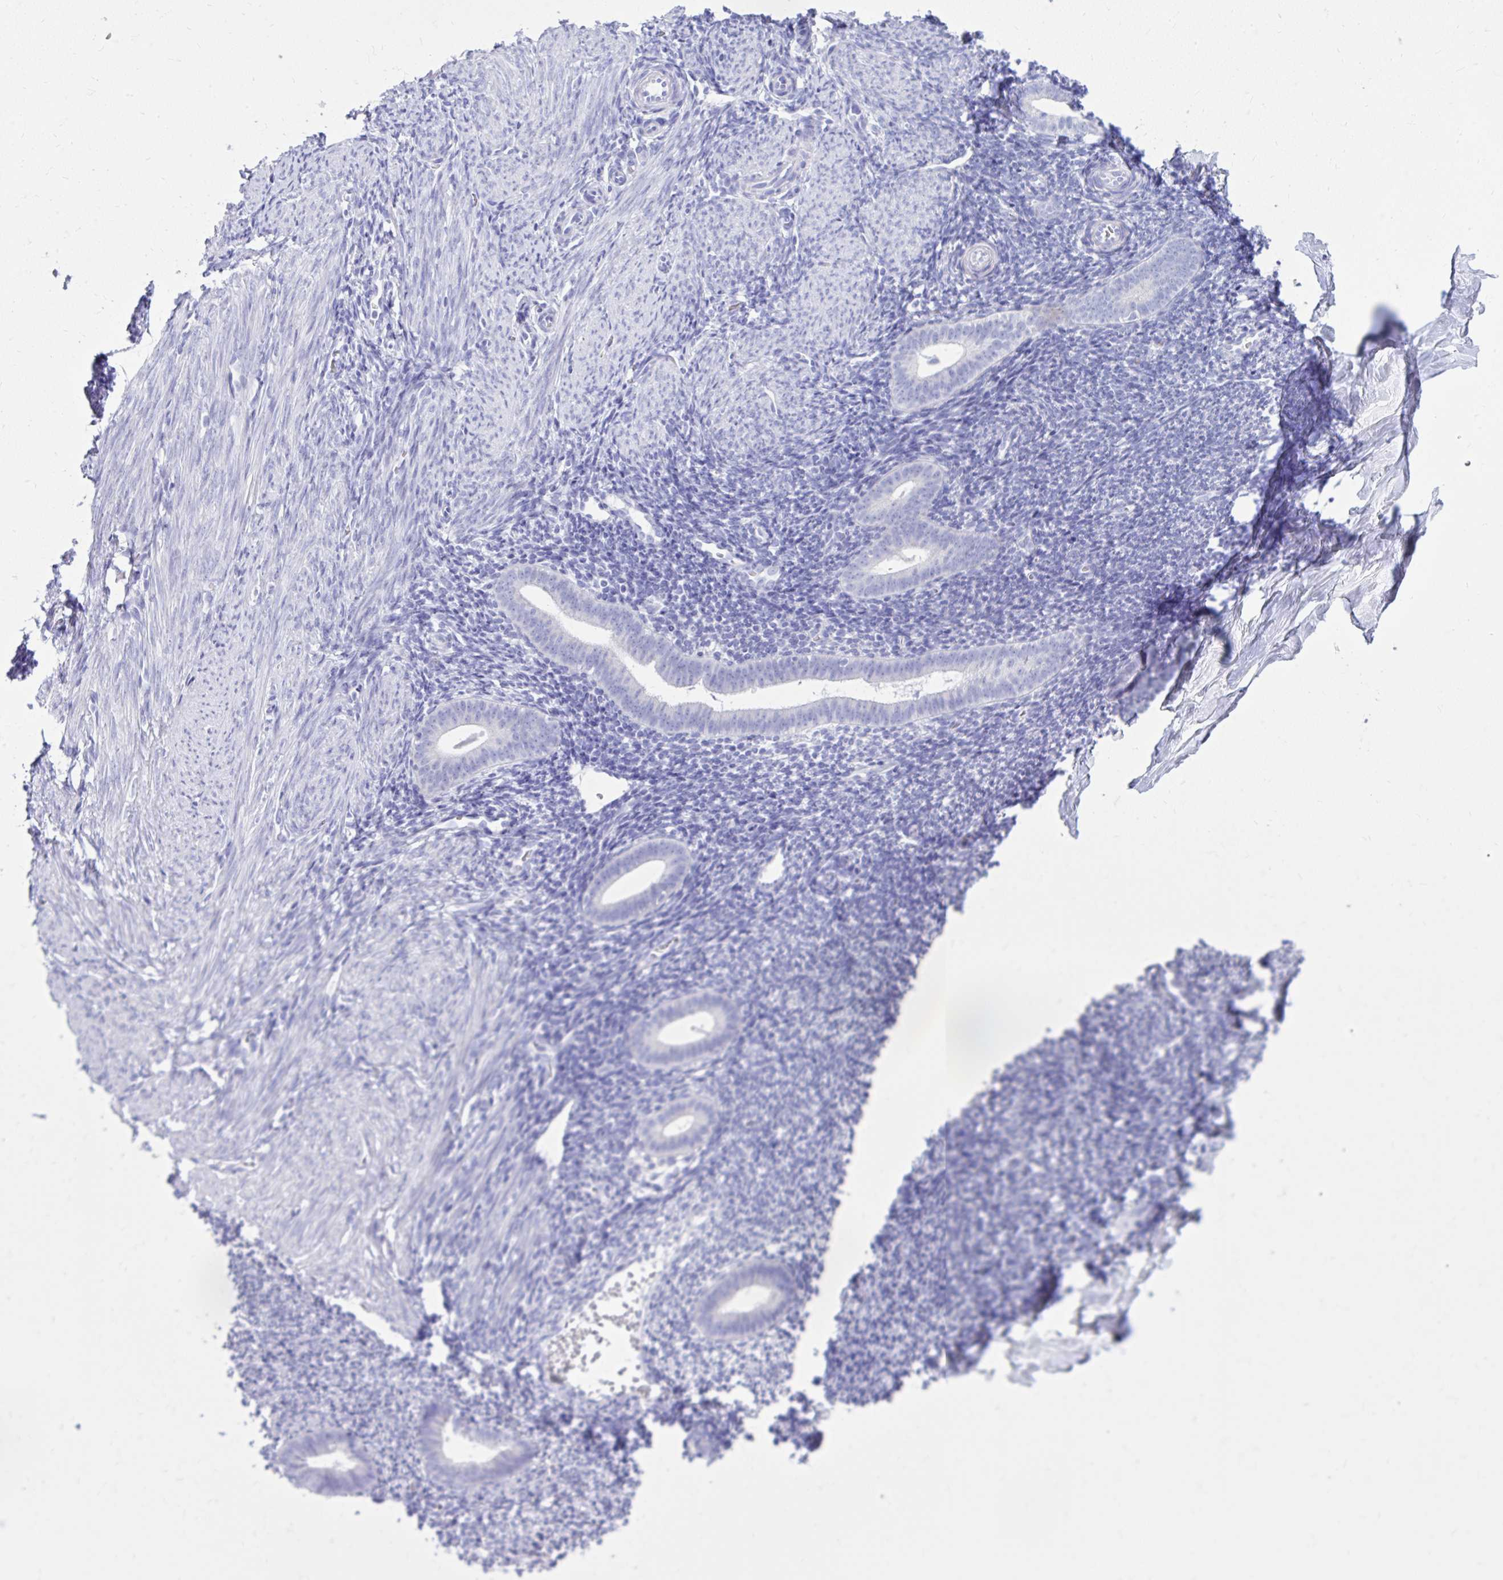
{"staining": {"intensity": "negative", "quantity": "none", "location": "none"}, "tissue": "endometrium", "cell_type": "Cells in endometrial stroma", "image_type": "normal", "snomed": [{"axis": "morphology", "description": "Normal tissue, NOS"}, {"axis": "topography", "description": "Endometrium"}], "caption": "This is an immunohistochemistry (IHC) micrograph of benign human endometrium. There is no expression in cells in endometrial stroma.", "gene": "BCL6B", "patient": {"sex": "female", "age": 39}}